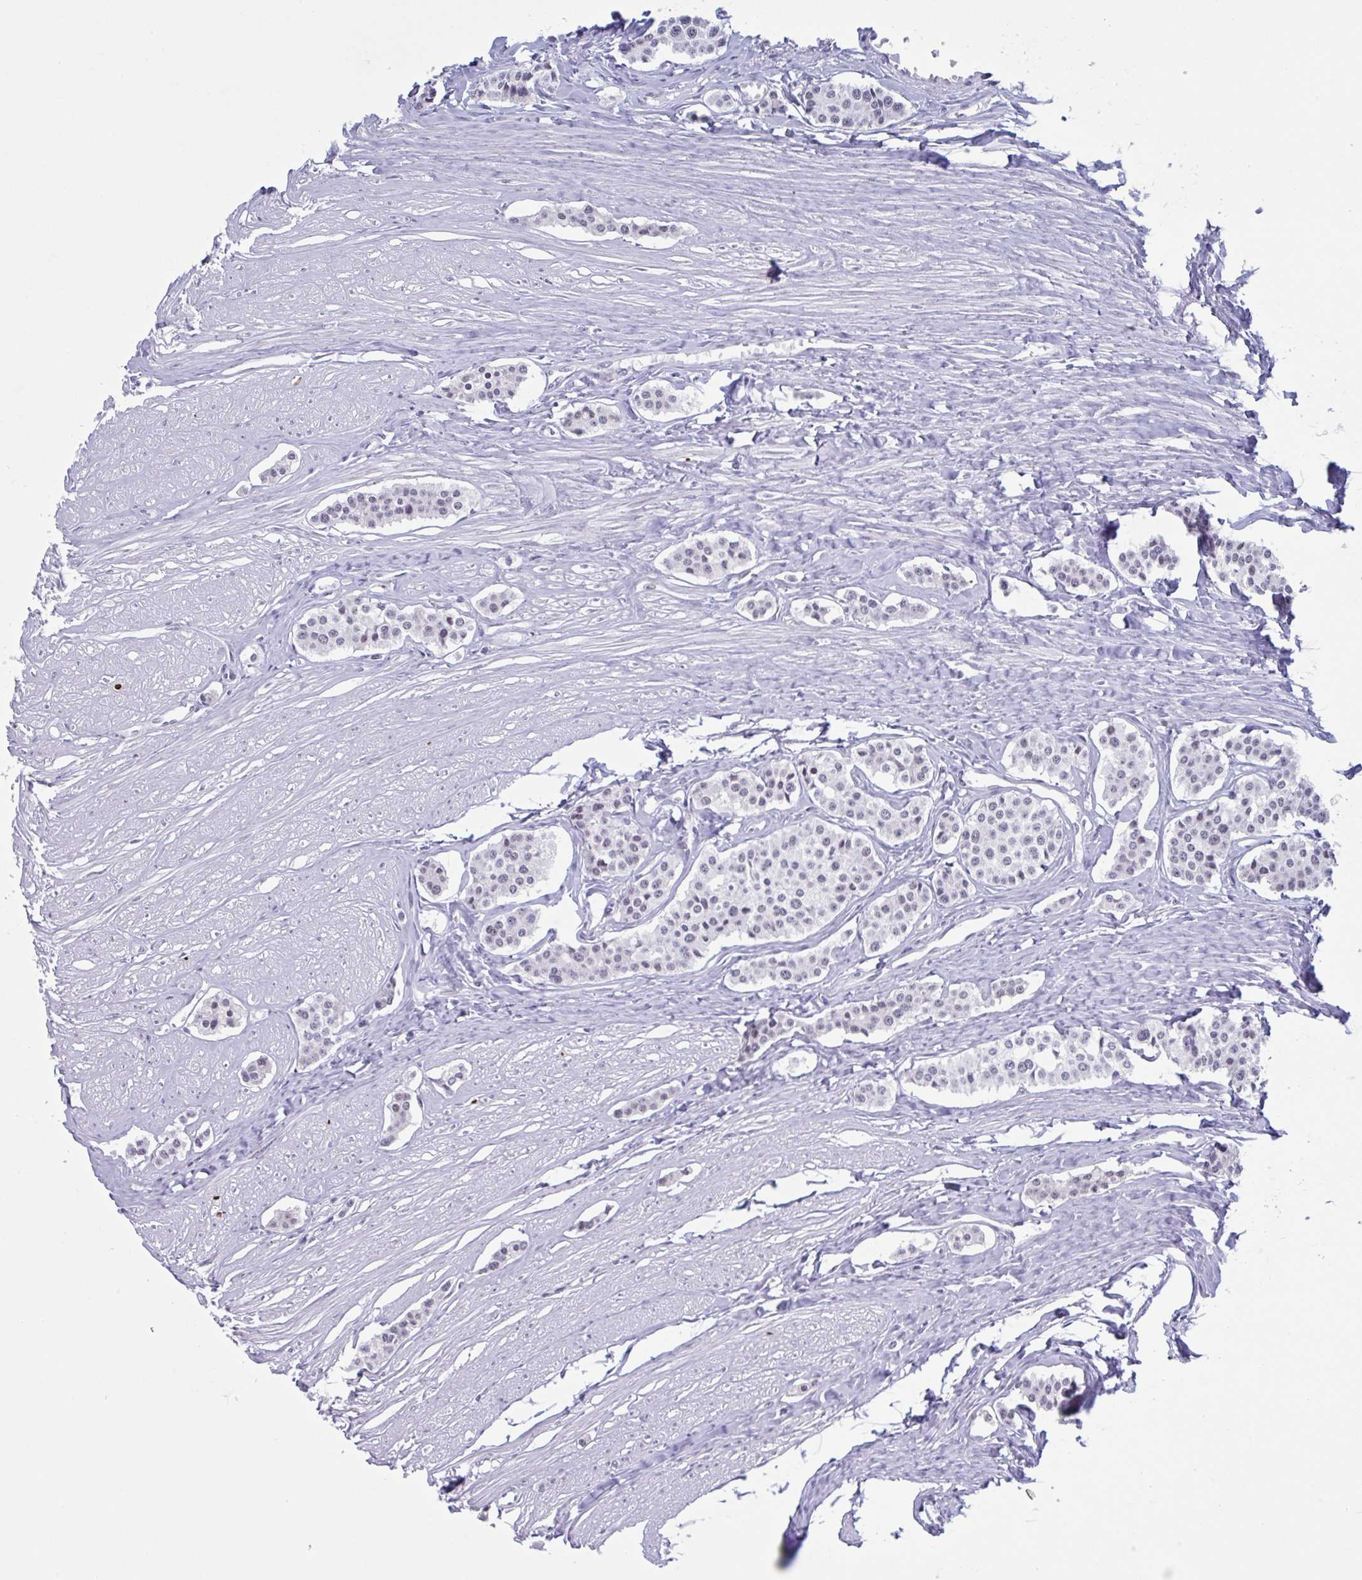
{"staining": {"intensity": "weak", "quantity": "<25%", "location": "nuclear"}, "tissue": "carcinoid", "cell_type": "Tumor cells", "image_type": "cancer", "snomed": [{"axis": "morphology", "description": "Carcinoid, malignant, NOS"}, {"axis": "topography", "description": "Small intestine"}], "caption": "Tumor cells are negative for protein expression in human carcinoid.", "gene": "PLG", "patient": {"sex": "male", "age": 60}}